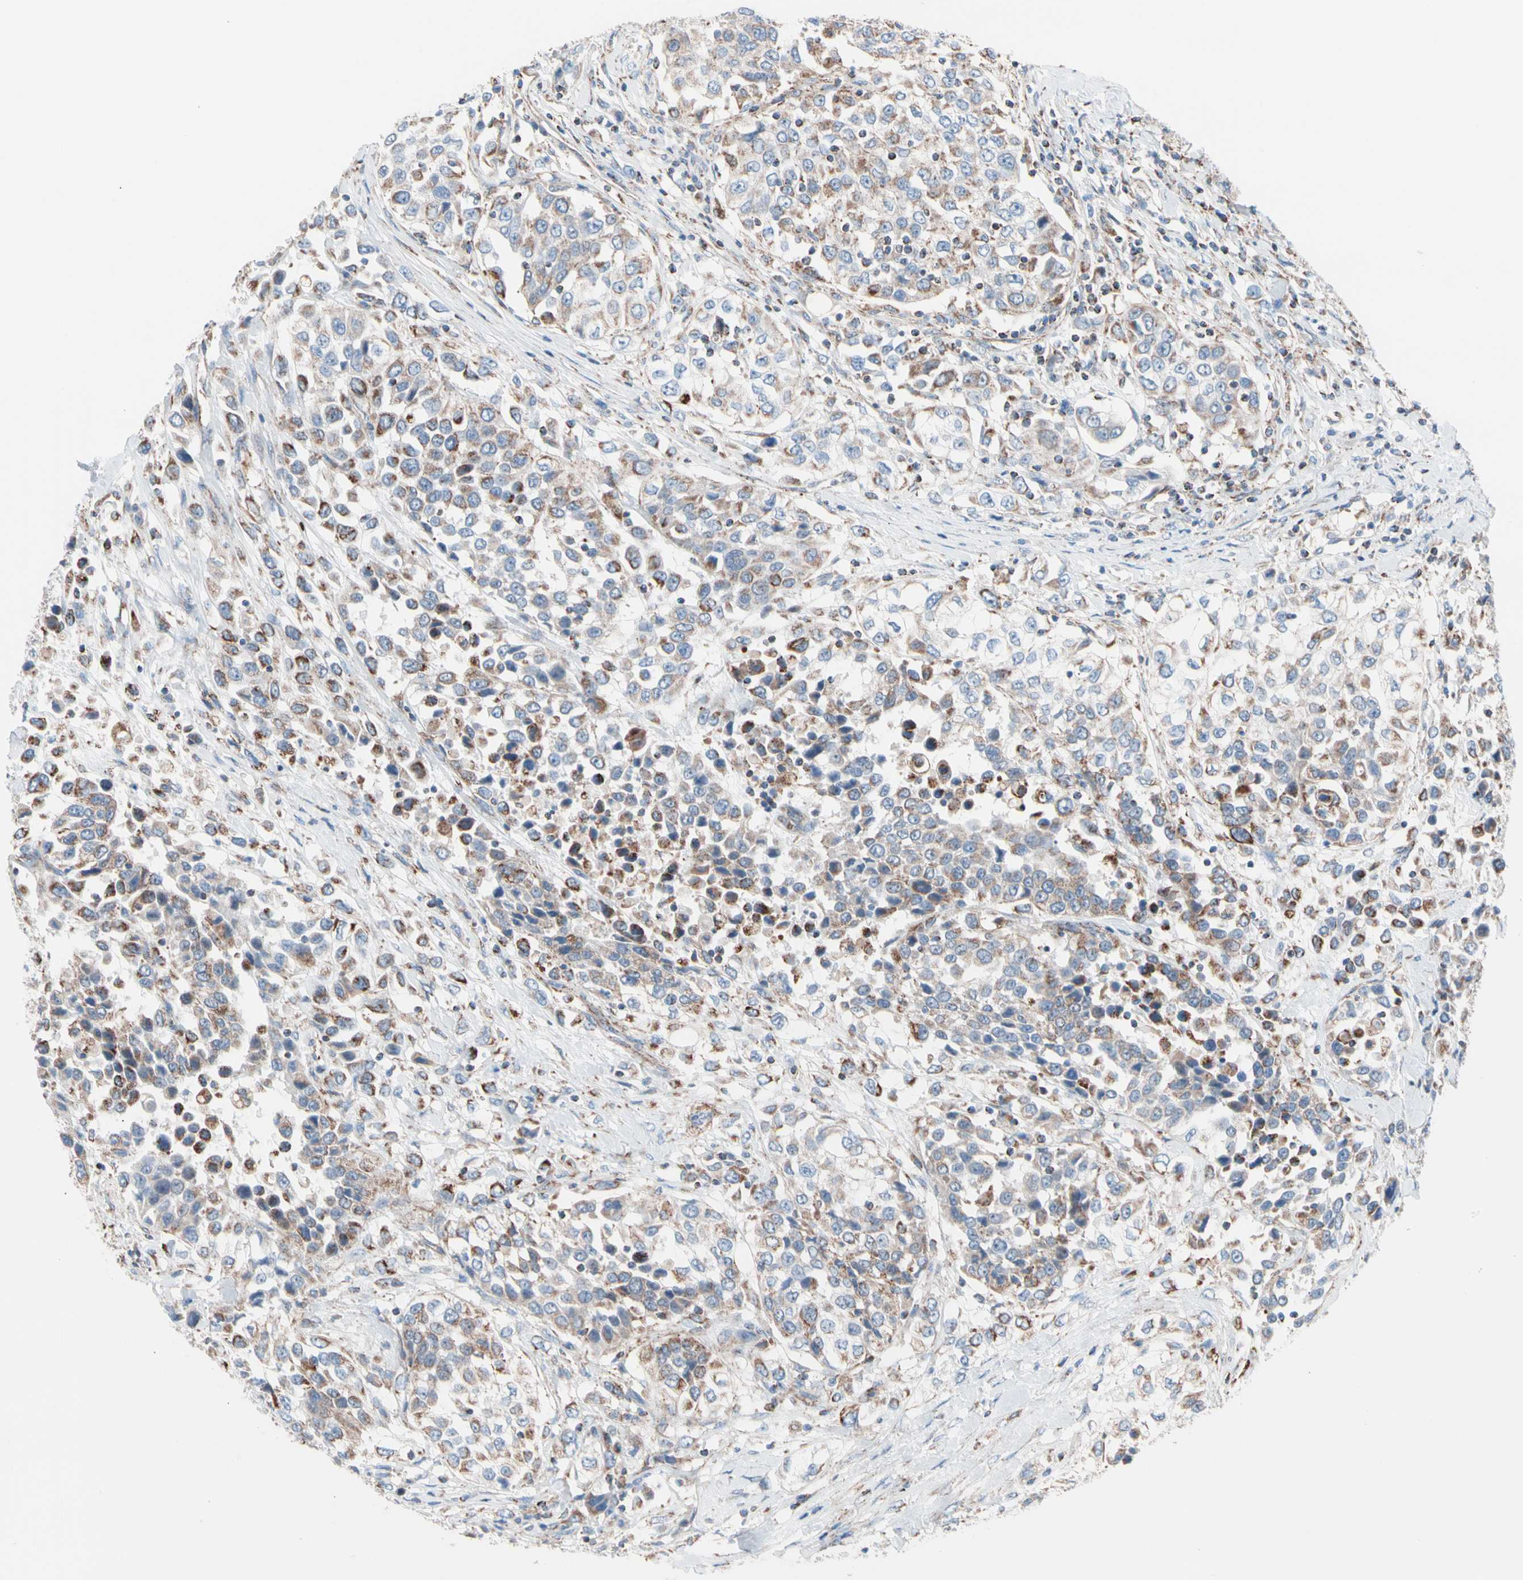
{"staining": {"intensity": "moderate", "quantity": "25%-75%", "location": "cytoplasmic/membranous"}, "tissue": "urothelial cancer", "cell_type": "Tumor cells", "image_type": "cancer", "snomed": [{"axis": "morphology", "description": "Urothelial carcinoma, High grade"}, {"axis": "topography", "description": "Urinary bladder"}], "caption": "High-grade urothelial carcinoma stained with immunohistochemistry (IHC) demonstrates moderate cytoplasmic/membranous expression in about 25%-75% of tumor cells.", "gene": "HK1", "patient": {"sex": "female", "age": 80}}